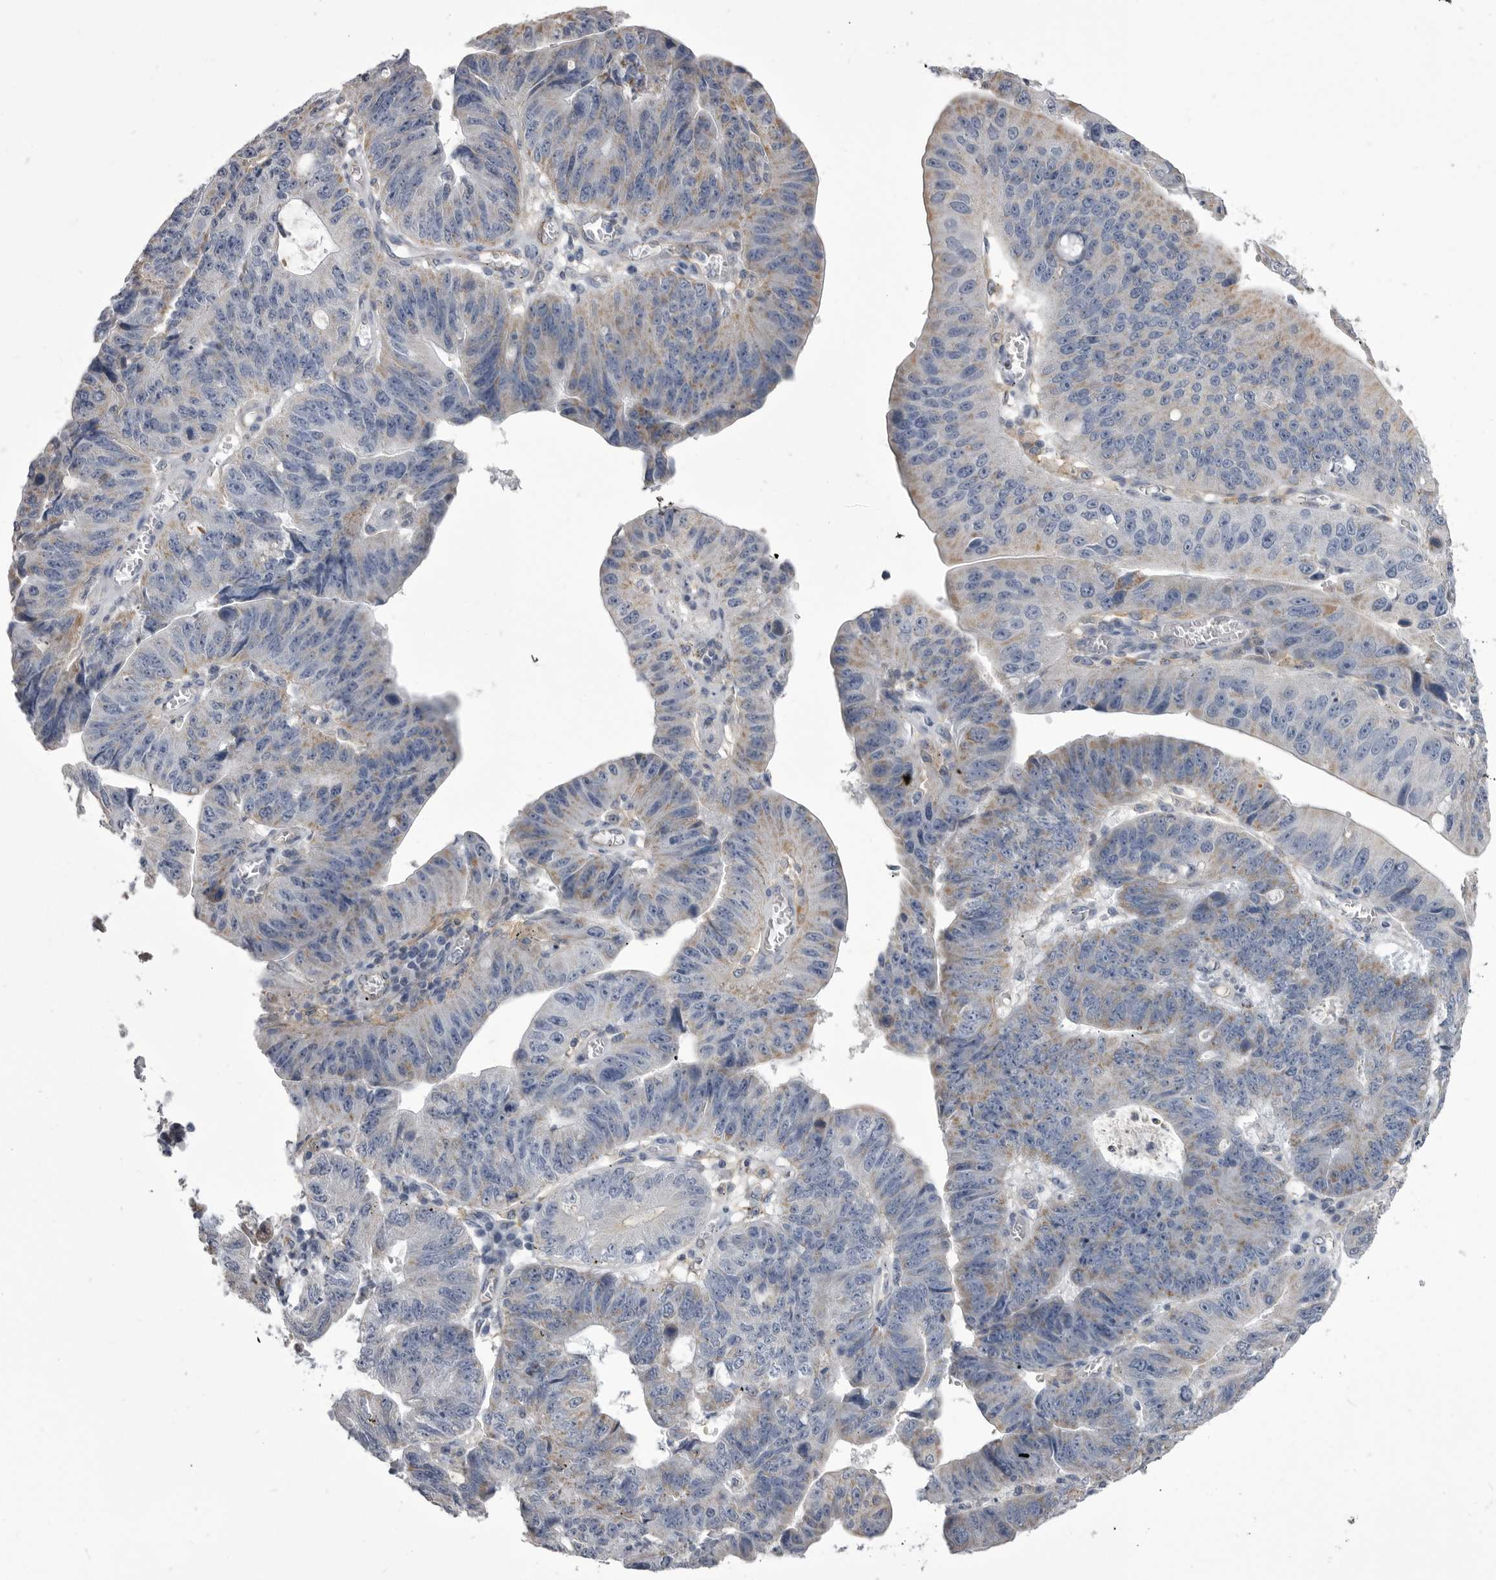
{"staining": {"intensity": "weak", "quantity": "25%-75%", "location": "cytoplasmic/membranous"}, "tissue": "stomach cancer", "cell_type": "Tumor cells", "image_type": "cancer", "snomed": [{"axis": "morphology", "description": "Adenocarcinoma, NOS"}, {"axis": "topography", "description": "Stomach"}], "caption": "Immunohistochemical staining of stomach cancer (adenocarcinoma) exhibits weak cytoplasmic/membranous protein expression in approximately 25%-75% of tumor cells.", "gene": "OPLAH", "patient": {"sex": "male", "age": 59}}